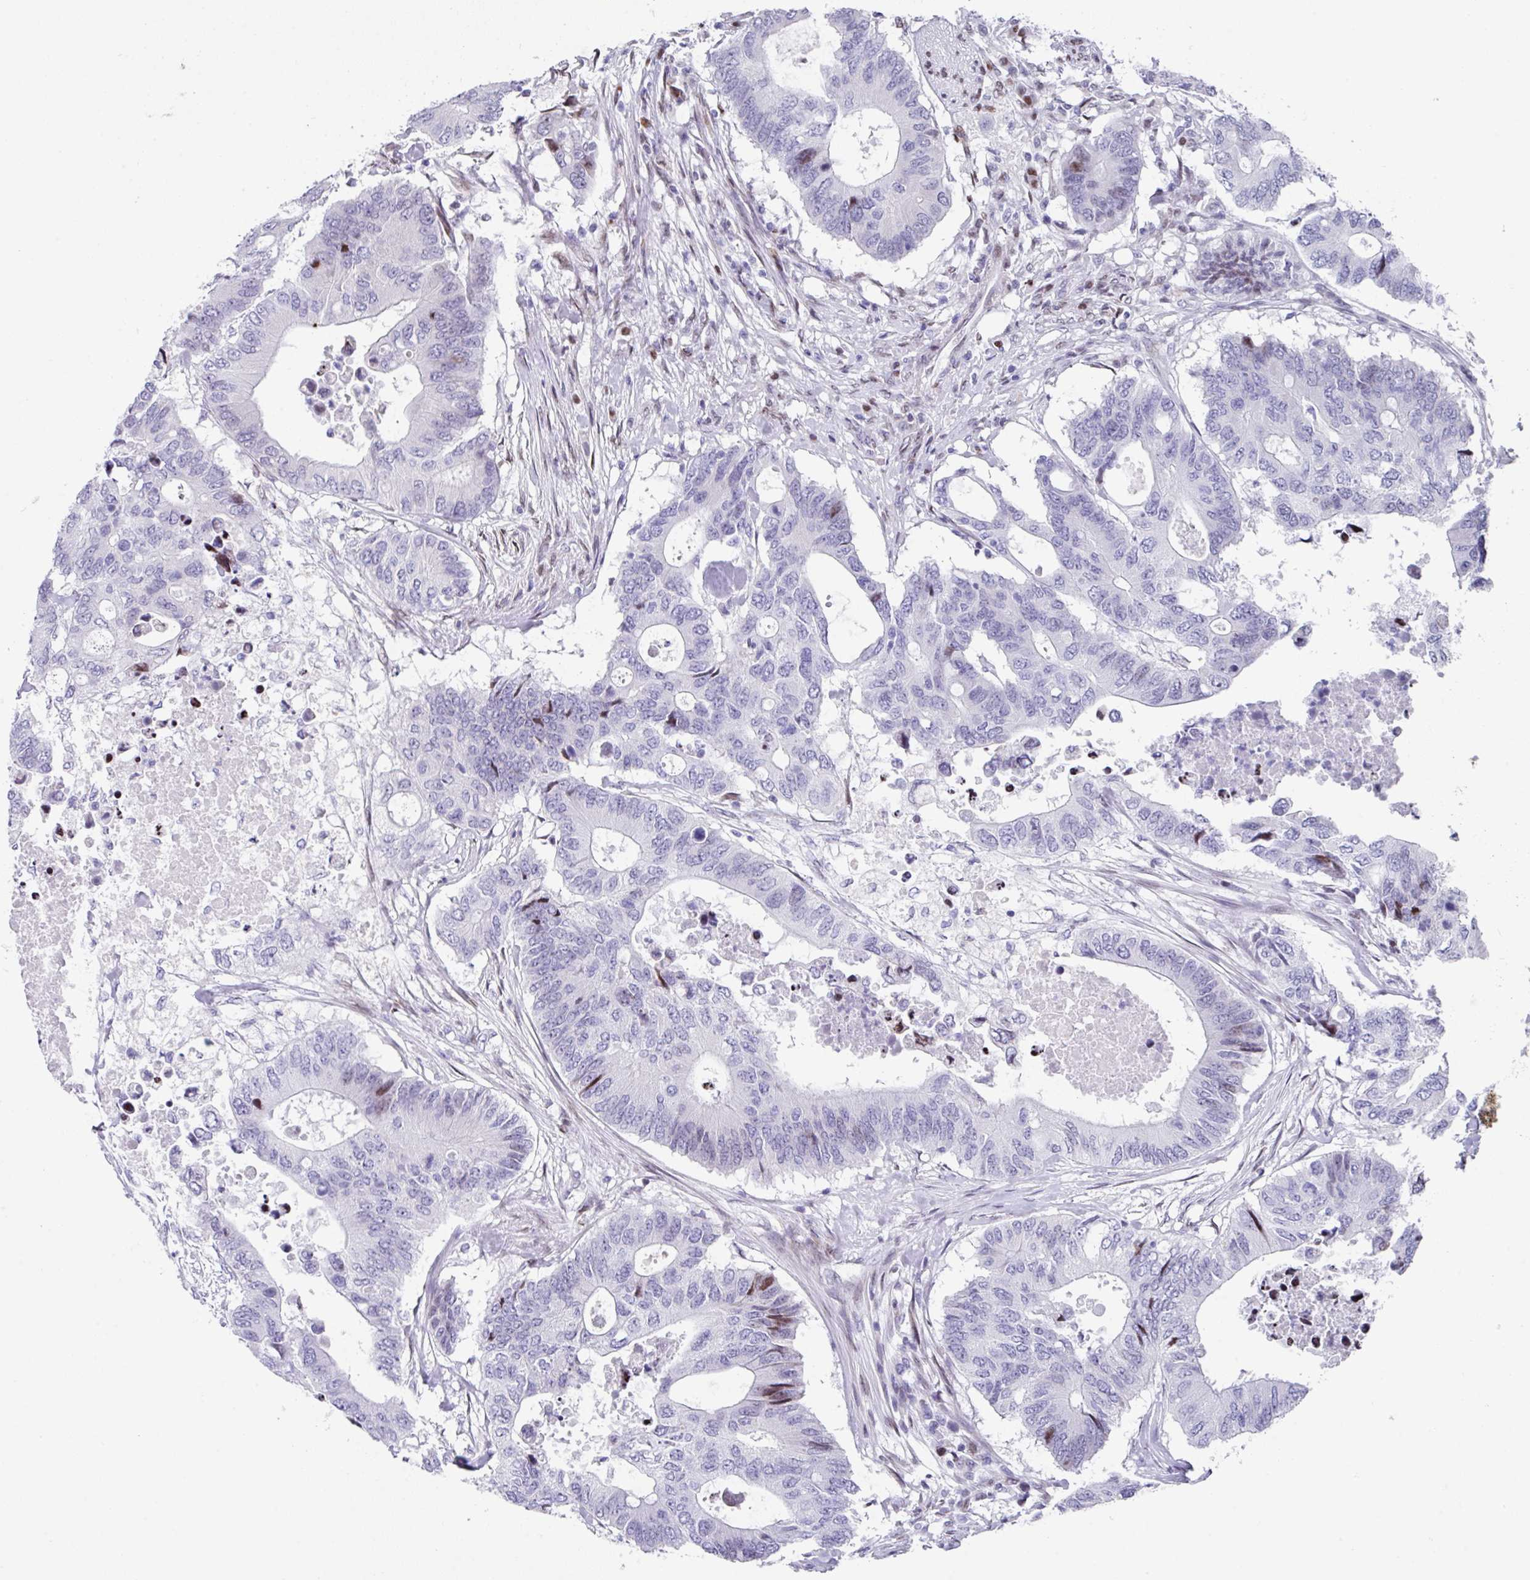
{"staining": {"intensity": "moderate", "quantity": "<25%", "location": "nuclear"}, "tissue": "colorectal cancer", "cell_type": "Tumor cells", "image_type": "cancer", "snomed": [{"axis": "morphology", "description": "Adenocarcinoma, NOS"}, {"axis": "topography", "description": "Colon"}], "caption": "High-power microscopy captured an IHC micrograph of colorectal cancer, revealing moderate nuclear staining in approximately <25% of tumor cells. The protein is stained brown, and the nuclei are stained in blue (DAB (3,3'-diaminobenzidine) IHC with brightfield microscopy, high magnification).", "gene": "TCF3", "patient": {"sex": "male", "age": 71}}